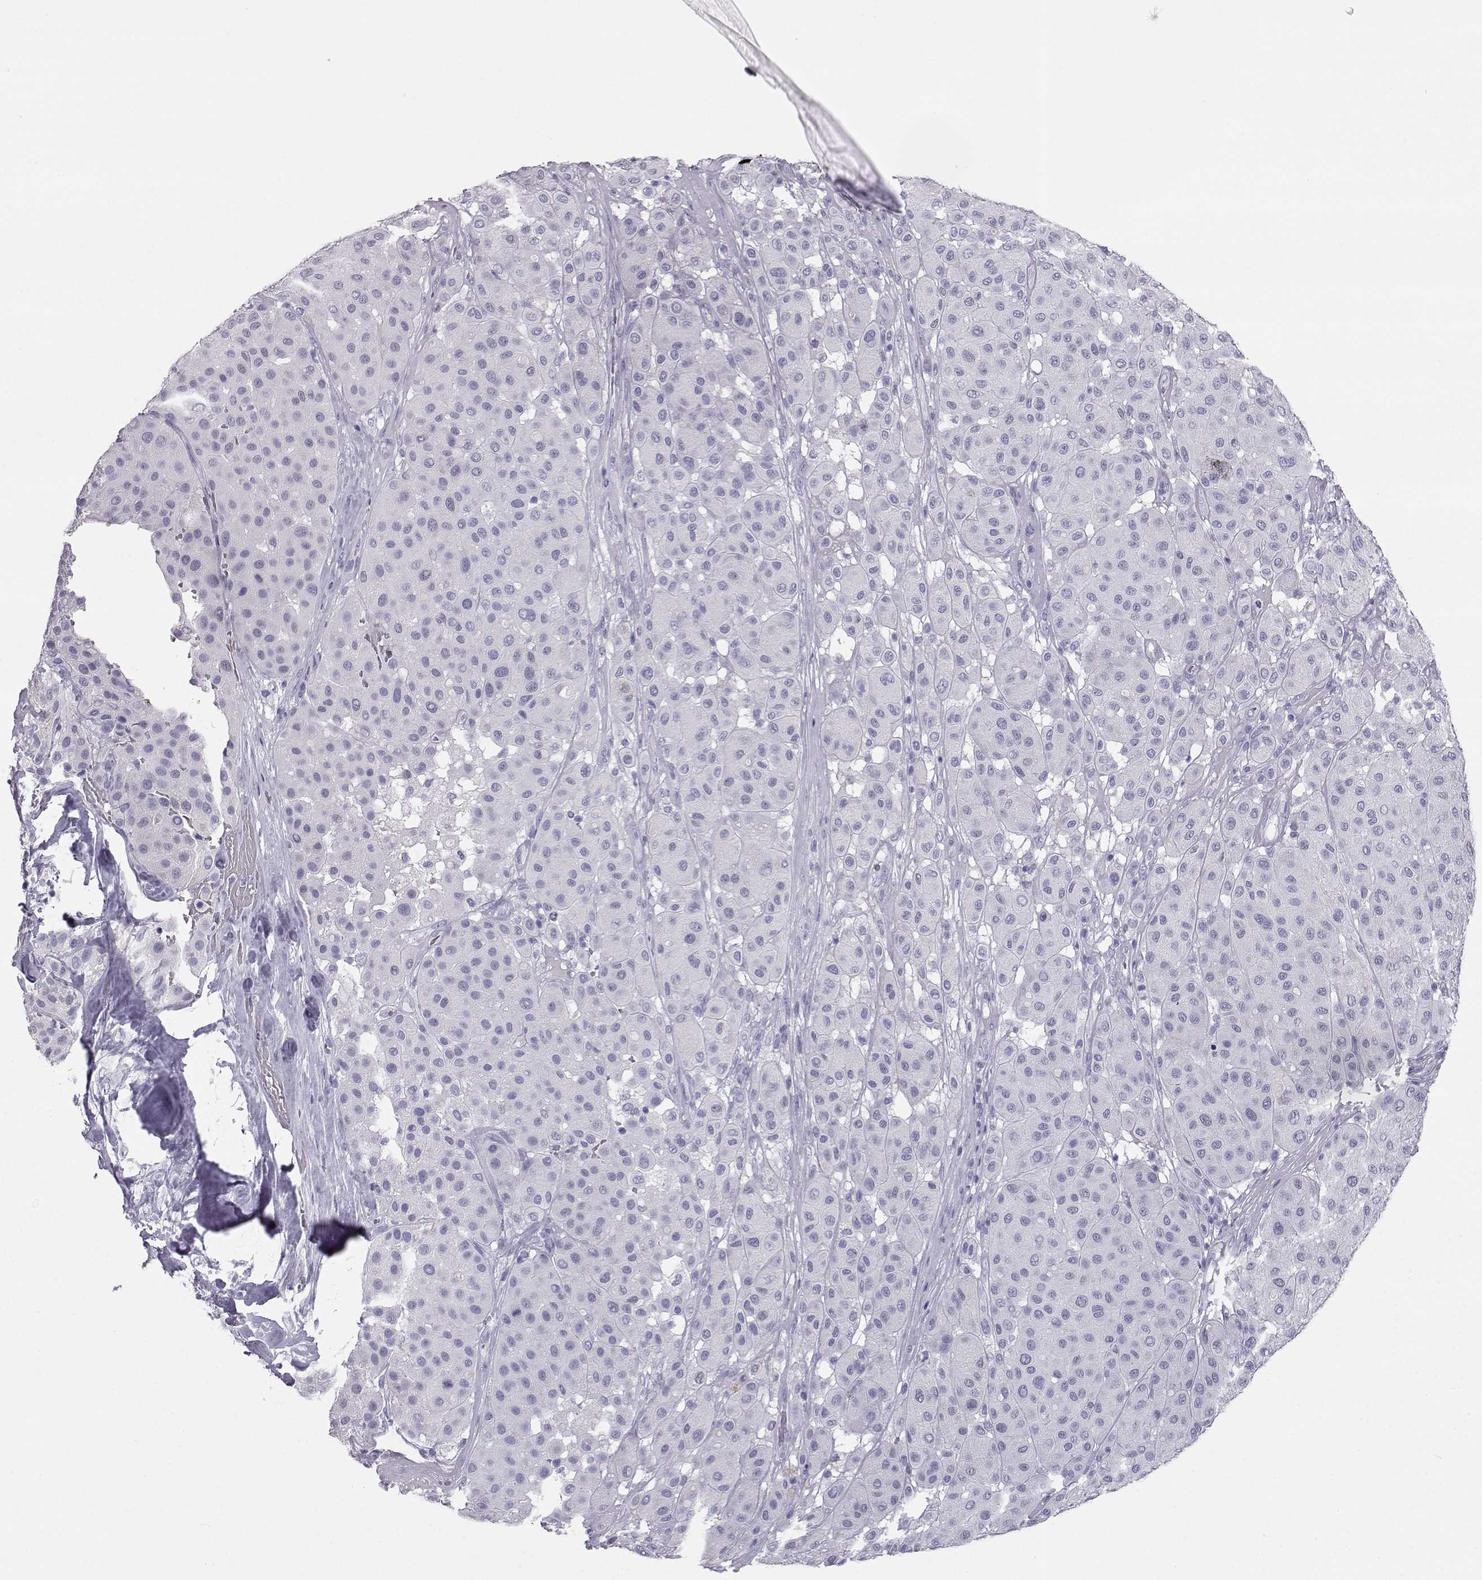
{"staining": {"intensity": "negative", "quantity": "none", "location": "none"}, "tissue": "melanoma", "cell_type": "Tumor cells", "image_type": "cancer", "snomed": [{"axis": "morphology", "description": "Malignant melanoma, Metastatic site"}, {"axis": "topography", "description": "Smooth muscle"}], "caption": "An image of malignant melanoma (metastatic site) stained for a protein displays no brown staining in tumor cells.", "gene": "ITLN2", "patient": {"sex": "male", "age": 41}}